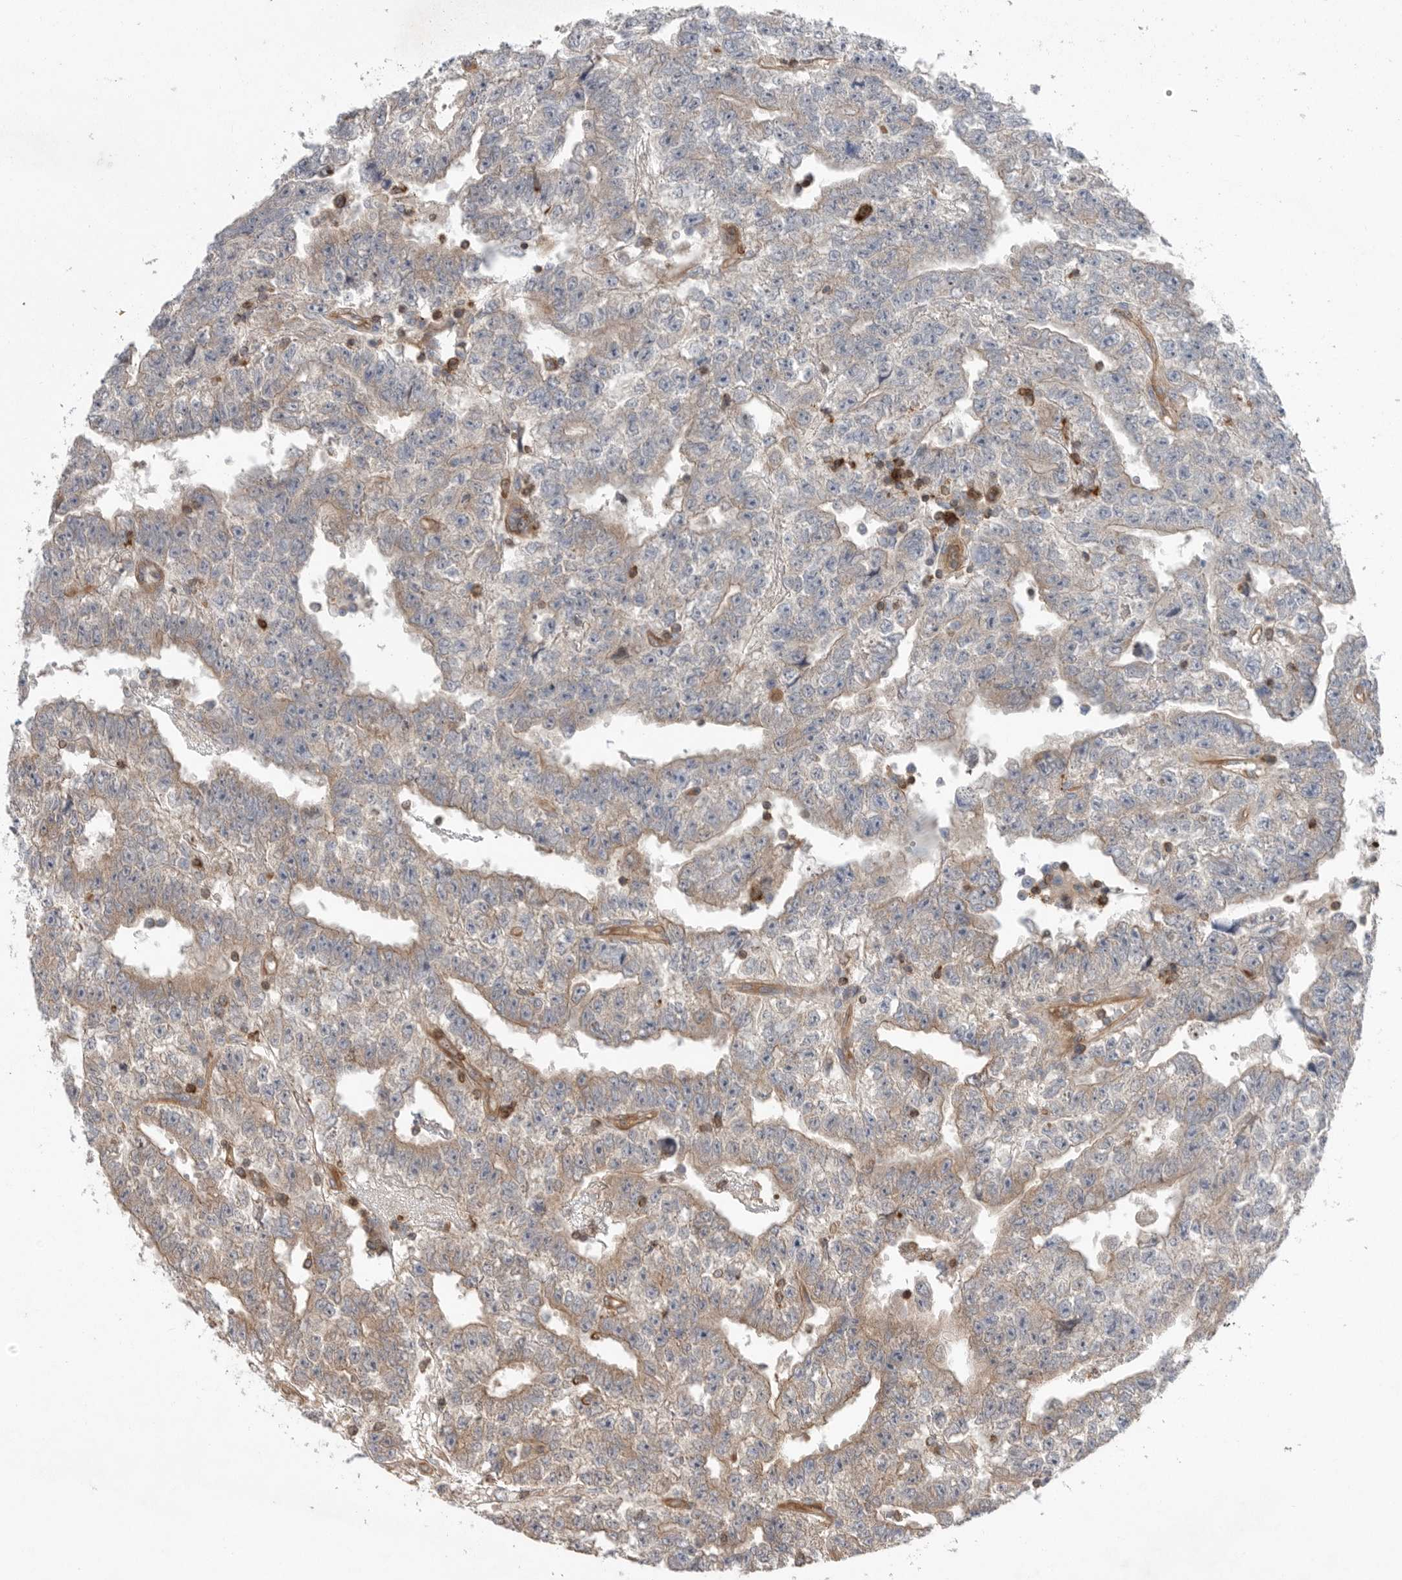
{"staining": {"intensity": "weak", "quantity": "25%-75%", "location": "cytoplasmic/membranous"}, "tissue": "testis cancer", "cell_type": "Tumor cells", "image_type": "cancer", "snomed": [{"axis": "morphology", "description": "Carcinoma, Embryonal, NOS"}, {"axis": "topography", "description": "Testis"}], "caption": "This is a micrograph of immunohistochemistry staining of embryonal carcinoma (testis), which shows weak expression in the cytoplasmic/membranous of tumor cells.", "gene": "PRKCH", "patient": {"sex": "male", "age": 25}}